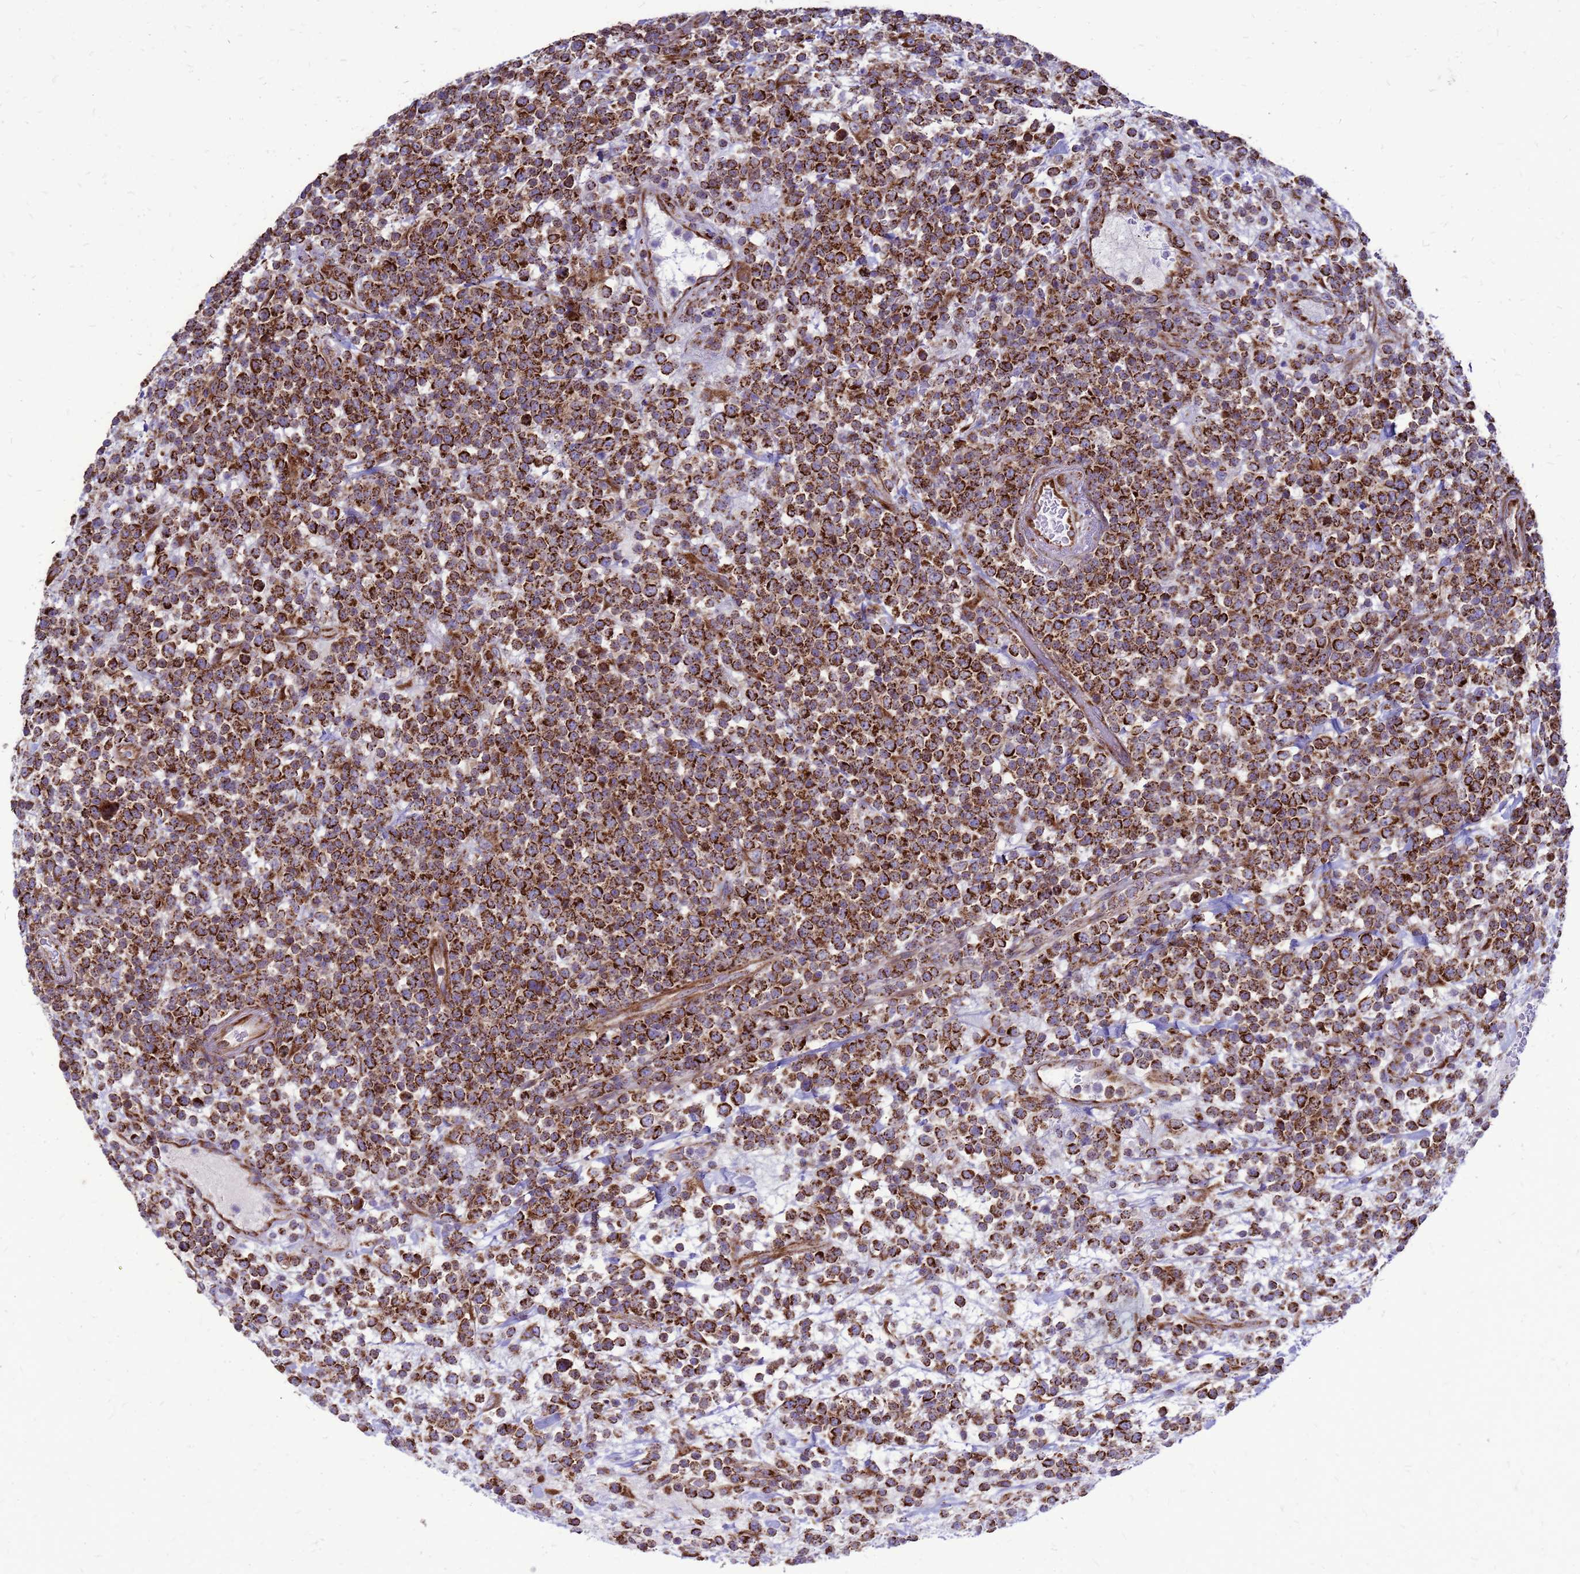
{"staining": {"intensity": "strong", "quantity": ">75%", "location": "cytoplasmic/membranous"}, "tissue": "lymphoma", "cell_type": "Tumor cells", "image_type": "cancer", "snomed": [{"axis": "morphology", "description": "Malignant lymphoma, non-Hodgkin's type, High grade"}, {"axis": "topography", "description": "Colon"}], "caption": "Immunohistochemistry micrograph of high-grade malignant lymphoma, non-Hodgkin's type stained for a protein (brown), which shows high levels of strong cytoplasmic/membranous positivity in about >75% of tumor cells.", "gene": "FSTL4", "patient": {"sex": "female", "age": 53}}